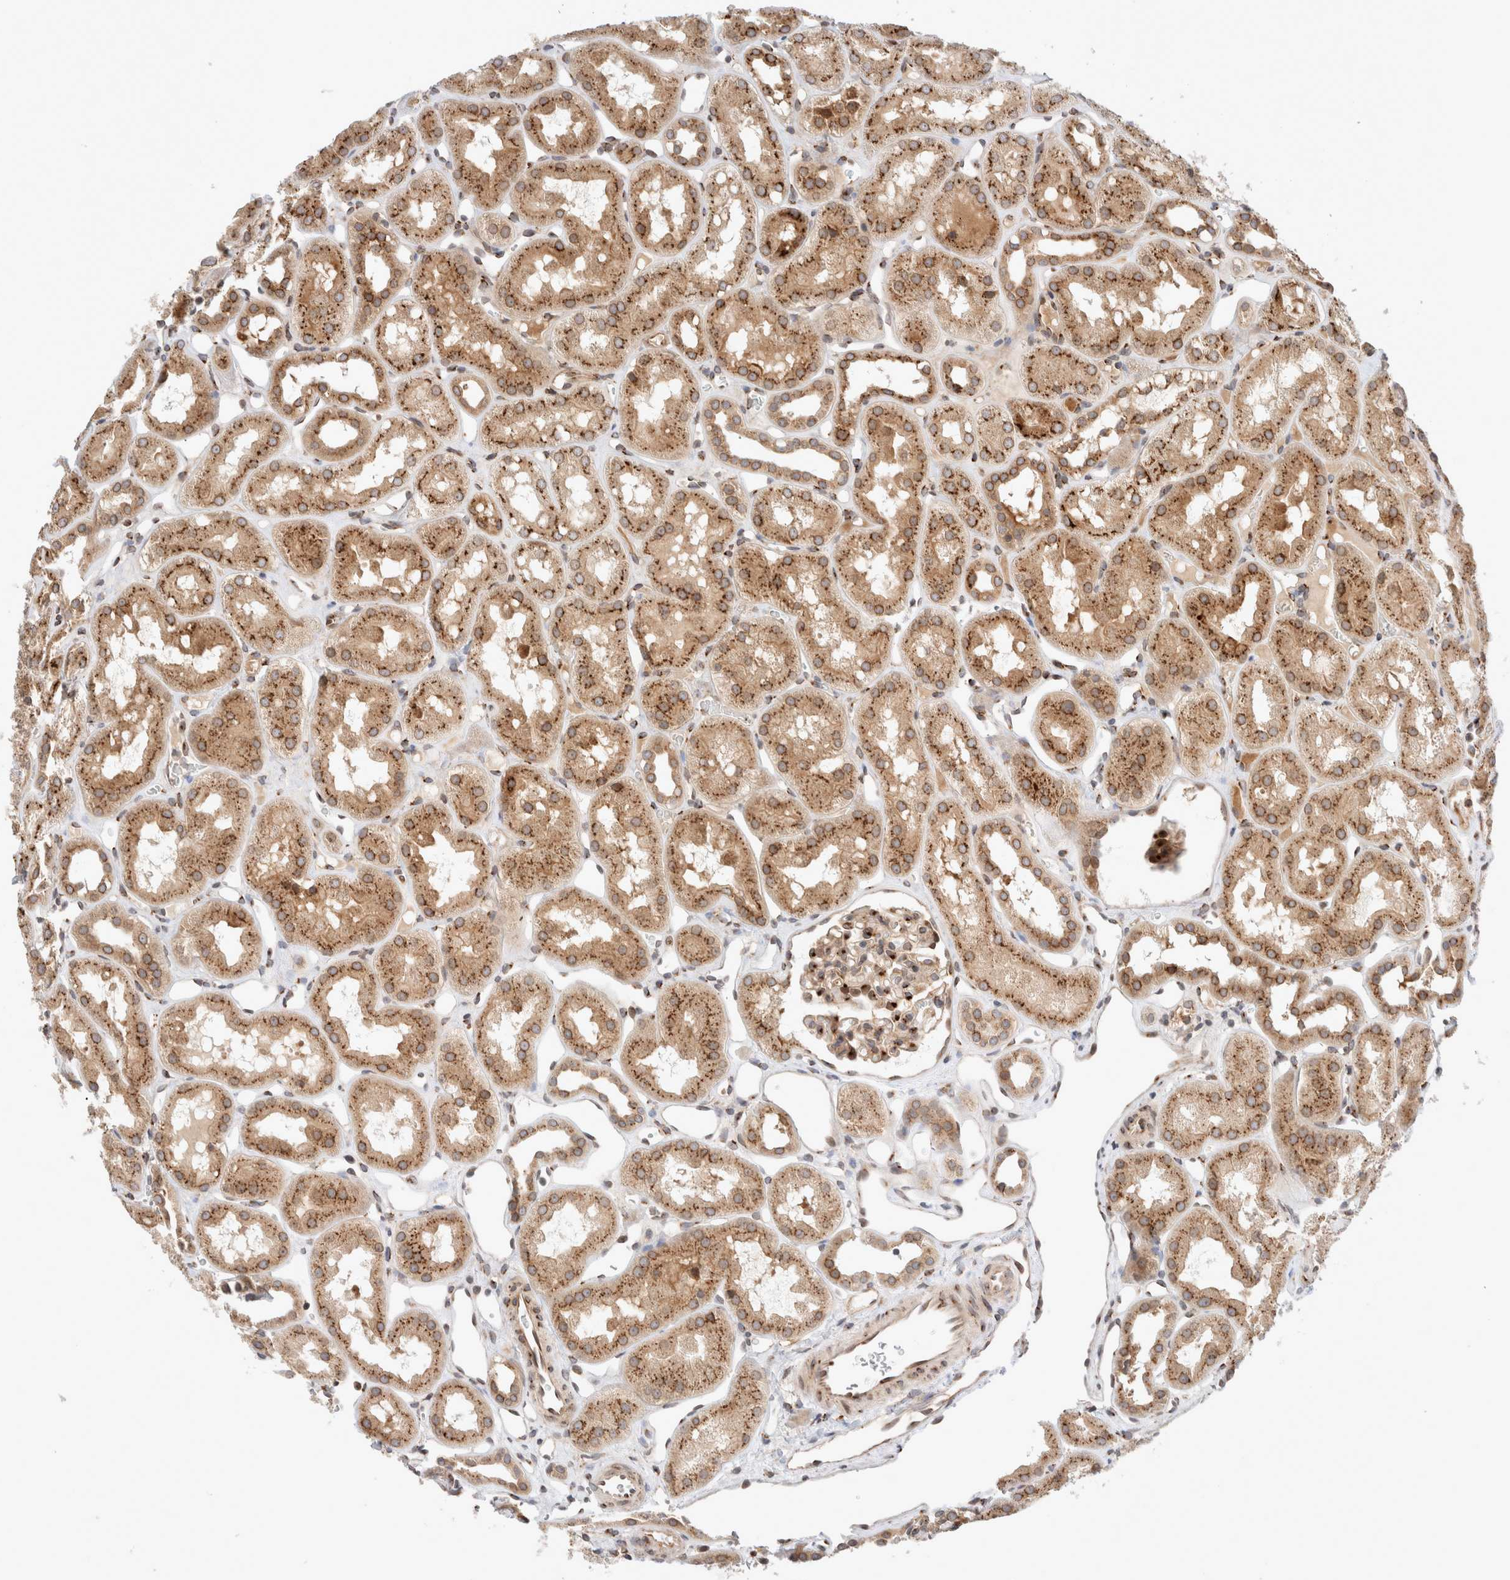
{"staining": {"intensity": "moderate", "quantity": ">75%", "location": "cytoplasmic/membranous"}, "tissue": "kidney", "cell_type": "Cells in glomeruli", "image_type": "normal", "snomed": [{"axis": "morphology", "description": "Normal tissue, NOS"}, {"axis": "topography", "description": "Kidney"}], "caption": "This is a micrograph of immunohistochemistry staining of unremarkable kidney, which shows moderate staining in the cytoplasmic/membranous of cells in glomeruli.", "gene": "GCN1", "patient": {"sex": "male", "age": 16}}